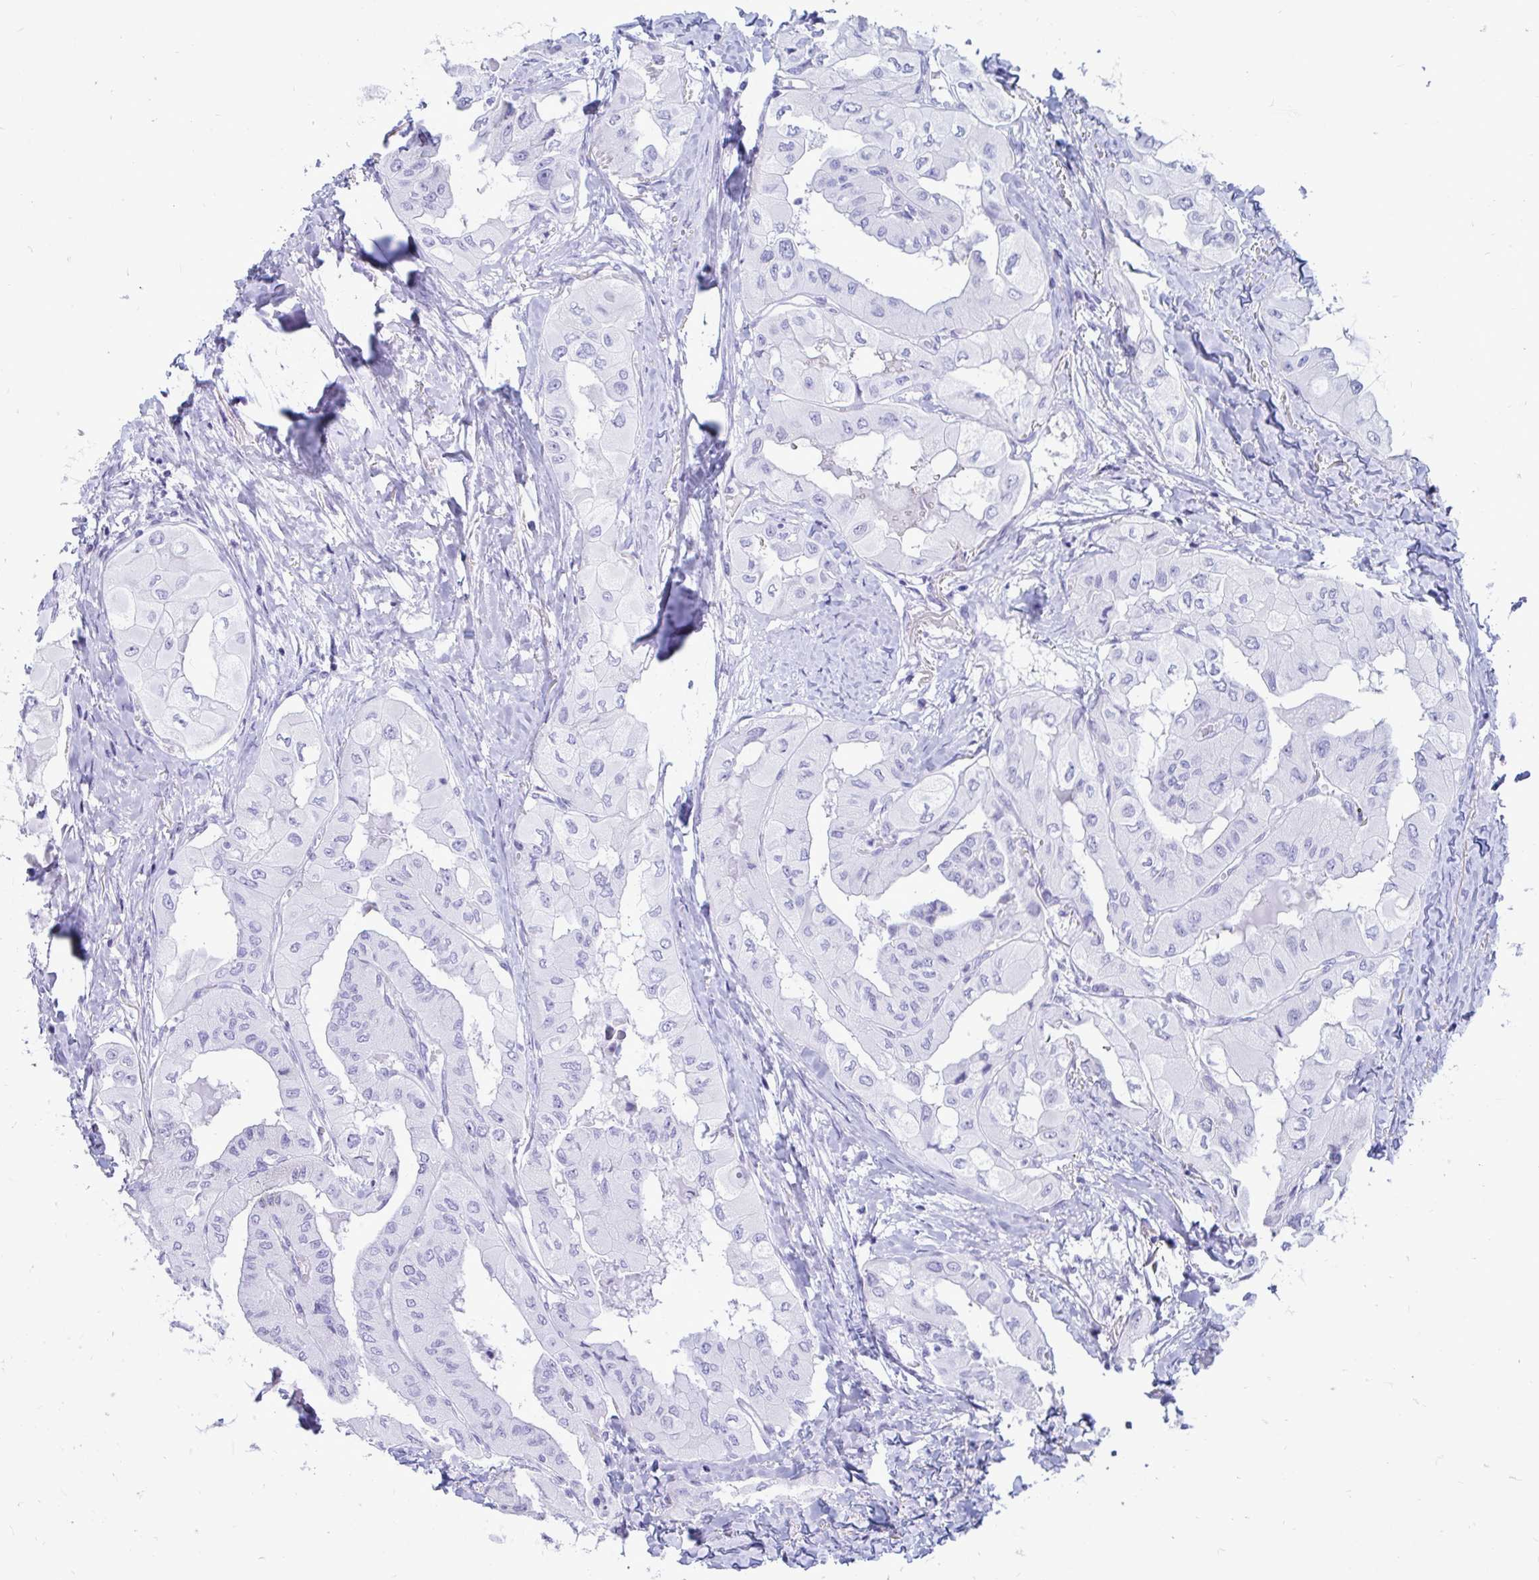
{"staining": {"intensity": "negative", "quantity": "none", "location": "none"}, "tissue": "thyroid cancer", "cell_type": "Tumor cells", "image_type": "cancer", "snomed": [{"axis": "morphology", "description": "Normal tissue, NOS"}, {"axis": "morphology", "description": "Papillary adenocarcinoma, NOS"}, {"axis": "topography", "description": "Thyroid gland"}], "caption": "An immunohistochemistry micrograph of thyroid papillary adenocarcinoma is shown. There is no staining in tumor cells of thyroid papillary adenocarcinoma. (Stains: DAB (3,3'-diaminobenzidine) immunohistochemistry with hematoxylin counter stain, Microscopy: brightfield microscopy at high magnification).", "gene": "OR10R2", "patient": {"sex": "female", "age": 59}}